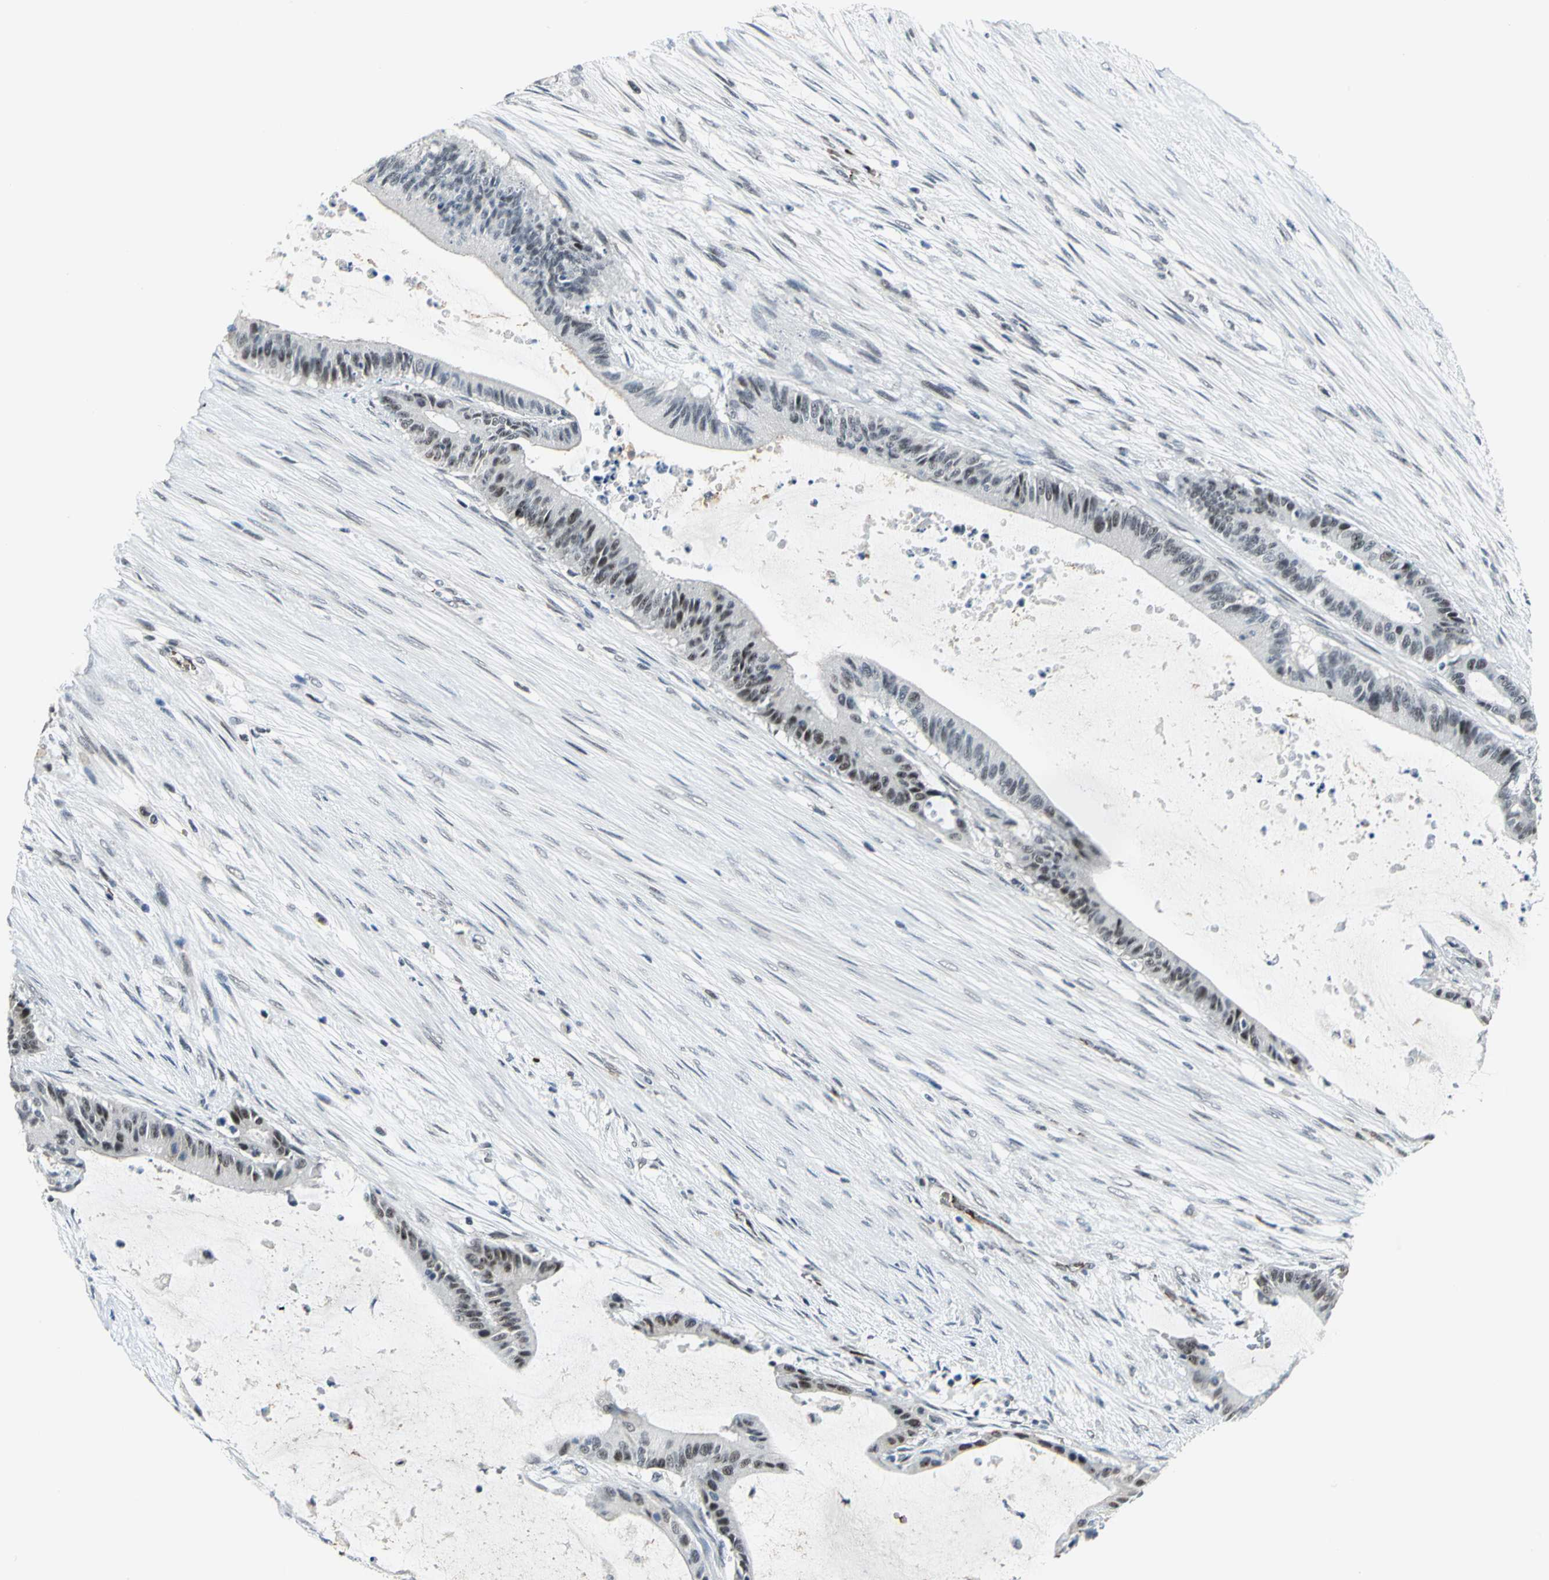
{"staining": {"intensity": "weak", "quantity": "25%-75%", "location": "nuclear"}, "tissue": "liver cancer", "cell_type": "Tumor cells", "image_type": "cancer", "snomed": [{"axis": "morphology", "description": "Cholangiocarcinoma"}, {"axis": "topography", "description": "Liver"}], "caption": "Weak nuclear positivity for a protein is appreciated in about 25%-75% of tumor cells of cholangiocarcinoma (liver) using IHC.", "gene": "GLI3", "patient": {"sex": "female", "age": 73}}